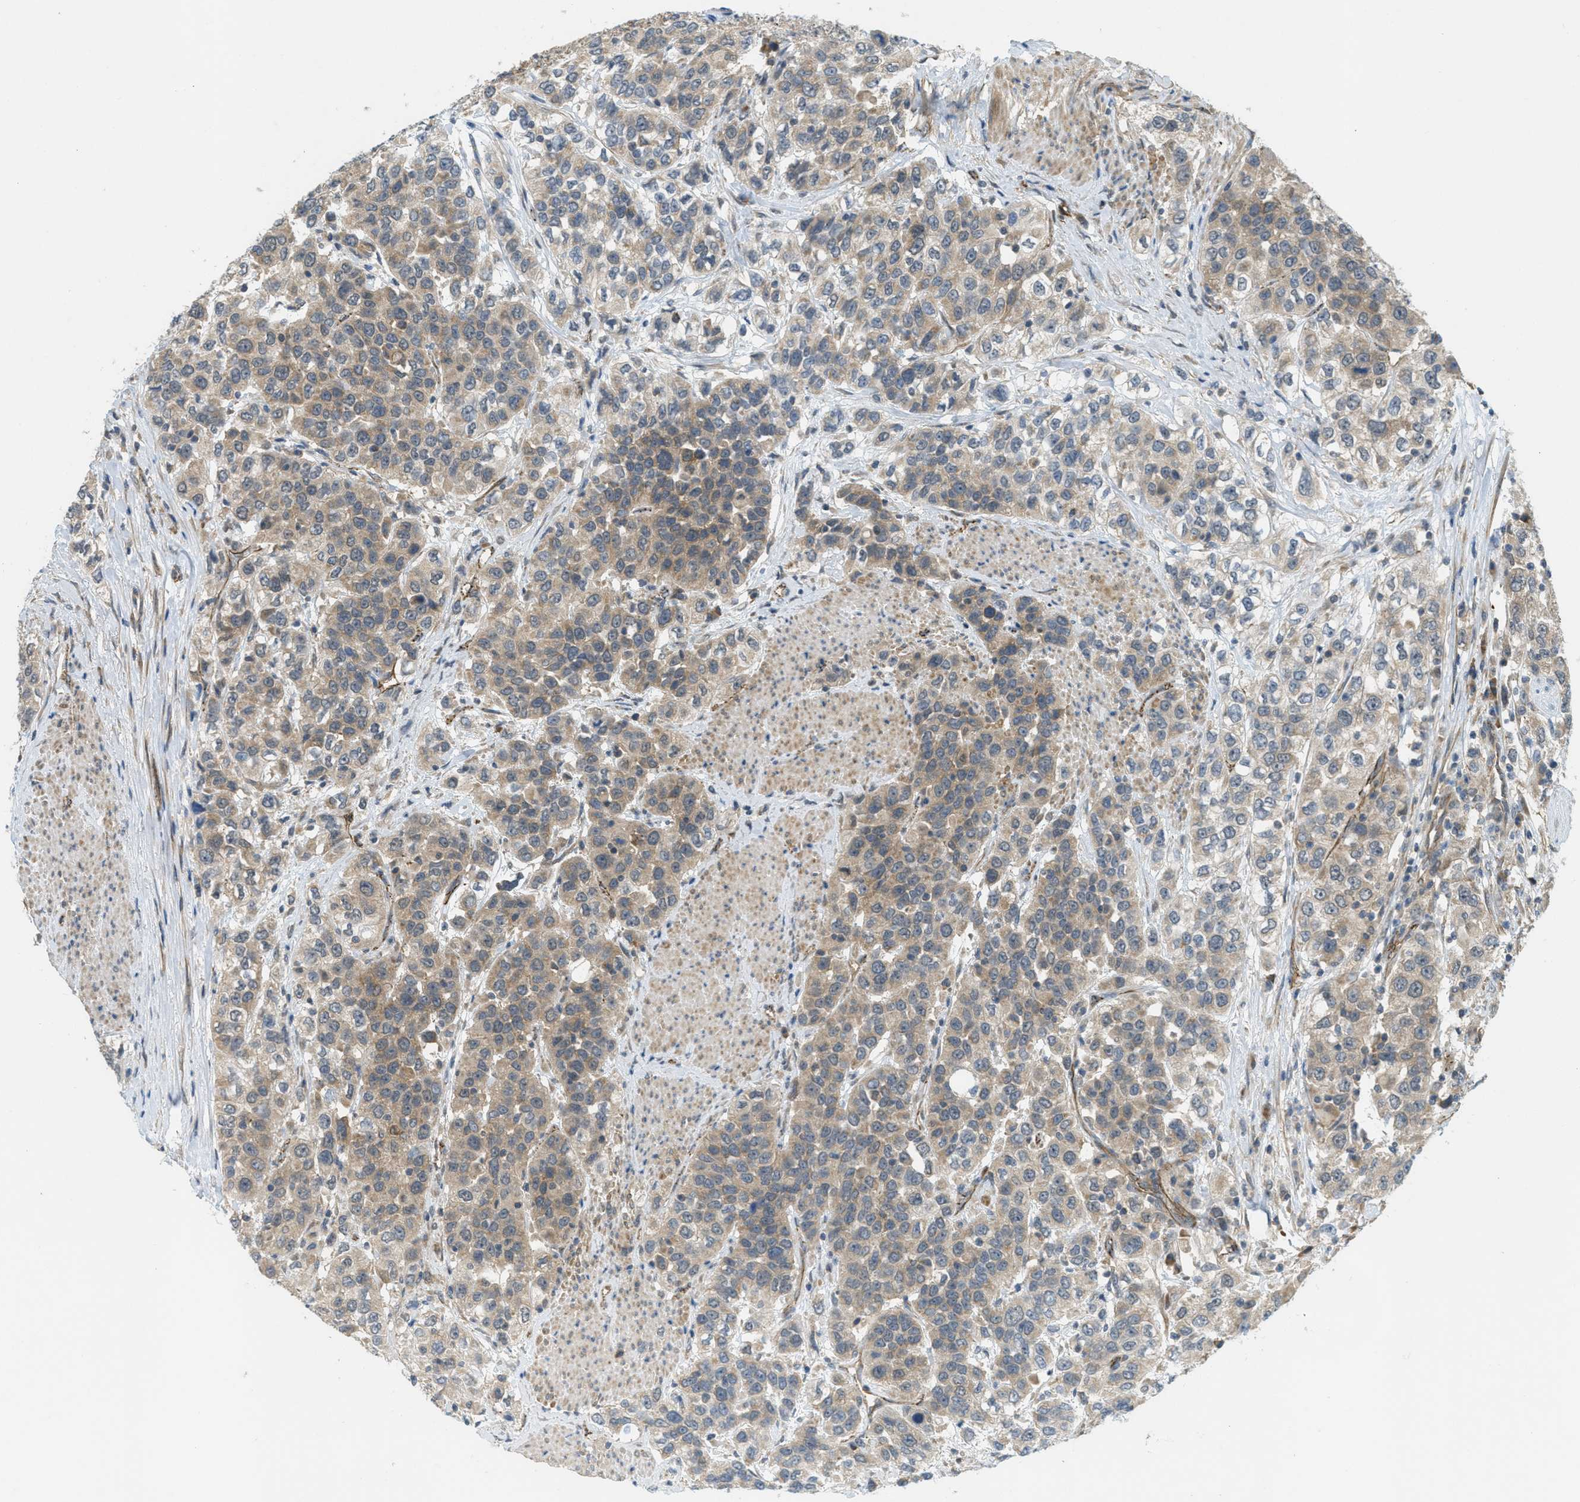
{"staining": {"intensity": "moderate", "quantity": ">75%", "location": "cytoplasmic/membranous"}, "tissue": "urothelial cancer", "cell_type": "Tumor cells", "image_type": "cancer", "snomed": [{"axis": "morphology", "description": "Urothelial carcinoma, High grade"}, {"axis": "topography", "description": "Urinary bladder"}], "caption": "This is an image of IHC staining of urothelial cancer, which shows moderate staining in the cytoplasmic/membranous of tumor cells.", "gene": "JCAD", "patient": {"sex": "female", "age": 80}}